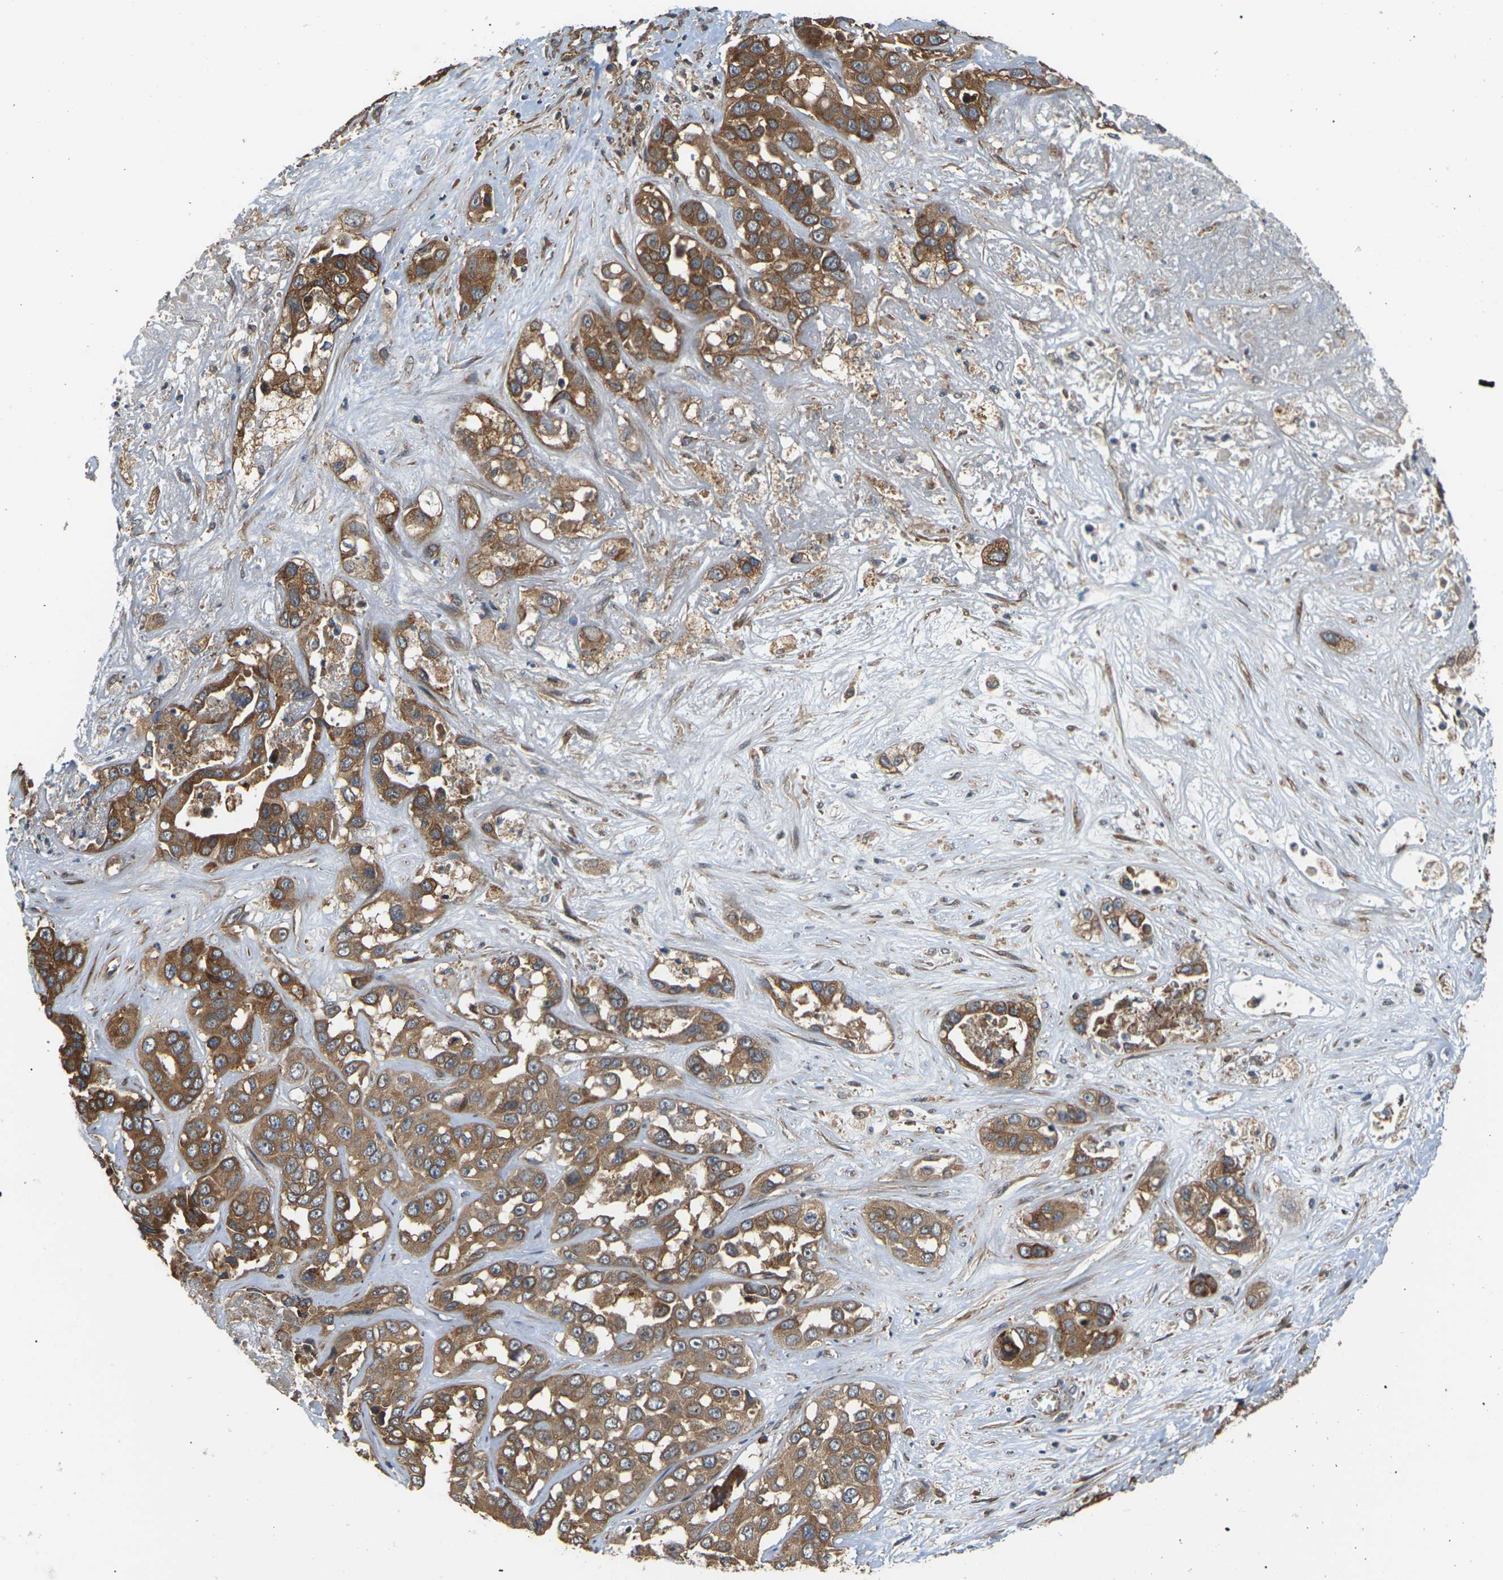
{"staining": {"intensity": "moderate", "quantity": ">75%", "location": "cytoplasmic/membranous"}, "tissue": "liver cancer", "cell_type": "Tumor cells", "image_type": "cancer", "snomed": [{"axis": "morphology", "description": "Cholangiocarcinoma"}, {"axis": "topography", "description": "Liver"}], "caption": "The micrograph displays staining of liver cholangiocarcinoma, revealing moderate cytoplasmic/membranous protein positivity (brown color) within tumor cells. (Stains: DAB in brown, nuclei in blue, Microscopy: brightfield microscopy at high magnification).", "gene": "NRAS", "patient": {"sex": "female", "age": 52}}